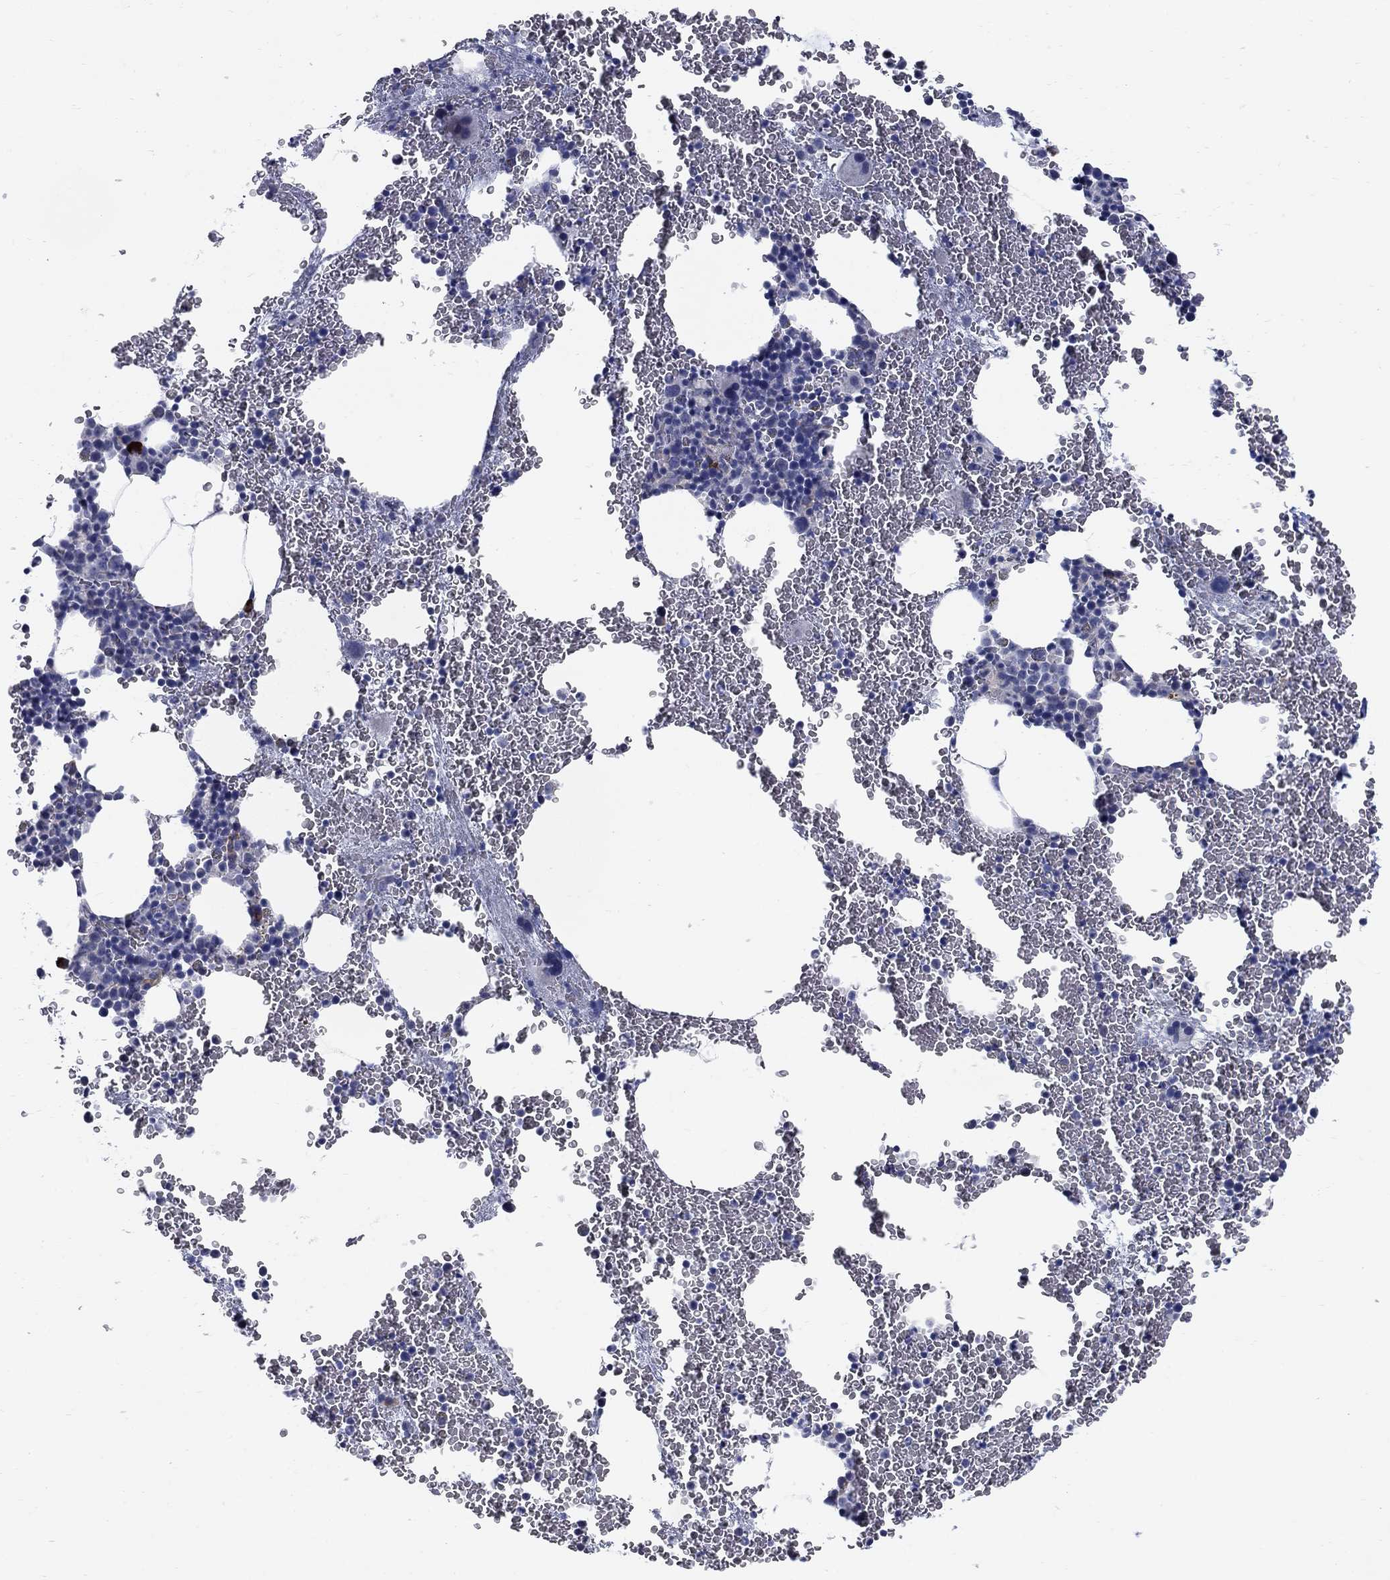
{"staining": {"intensity": "negative", "quantity": "none", "location": "none"}, "tissue": "bone marrow", "cell_type": "Hematopoietic cells", "image_type": "normal", "snomed": [{"axis": "morphology", "description": "Normal tissue, NOS"}, {"axis": "topography", "description": "Bone marrow"}], "caption": "Bone marrow stained for a protein using IHC exhibits no positivity hematopoietic cells.", "gene": "NTRK2", "patient": {"sex": "male", "age": 50}}